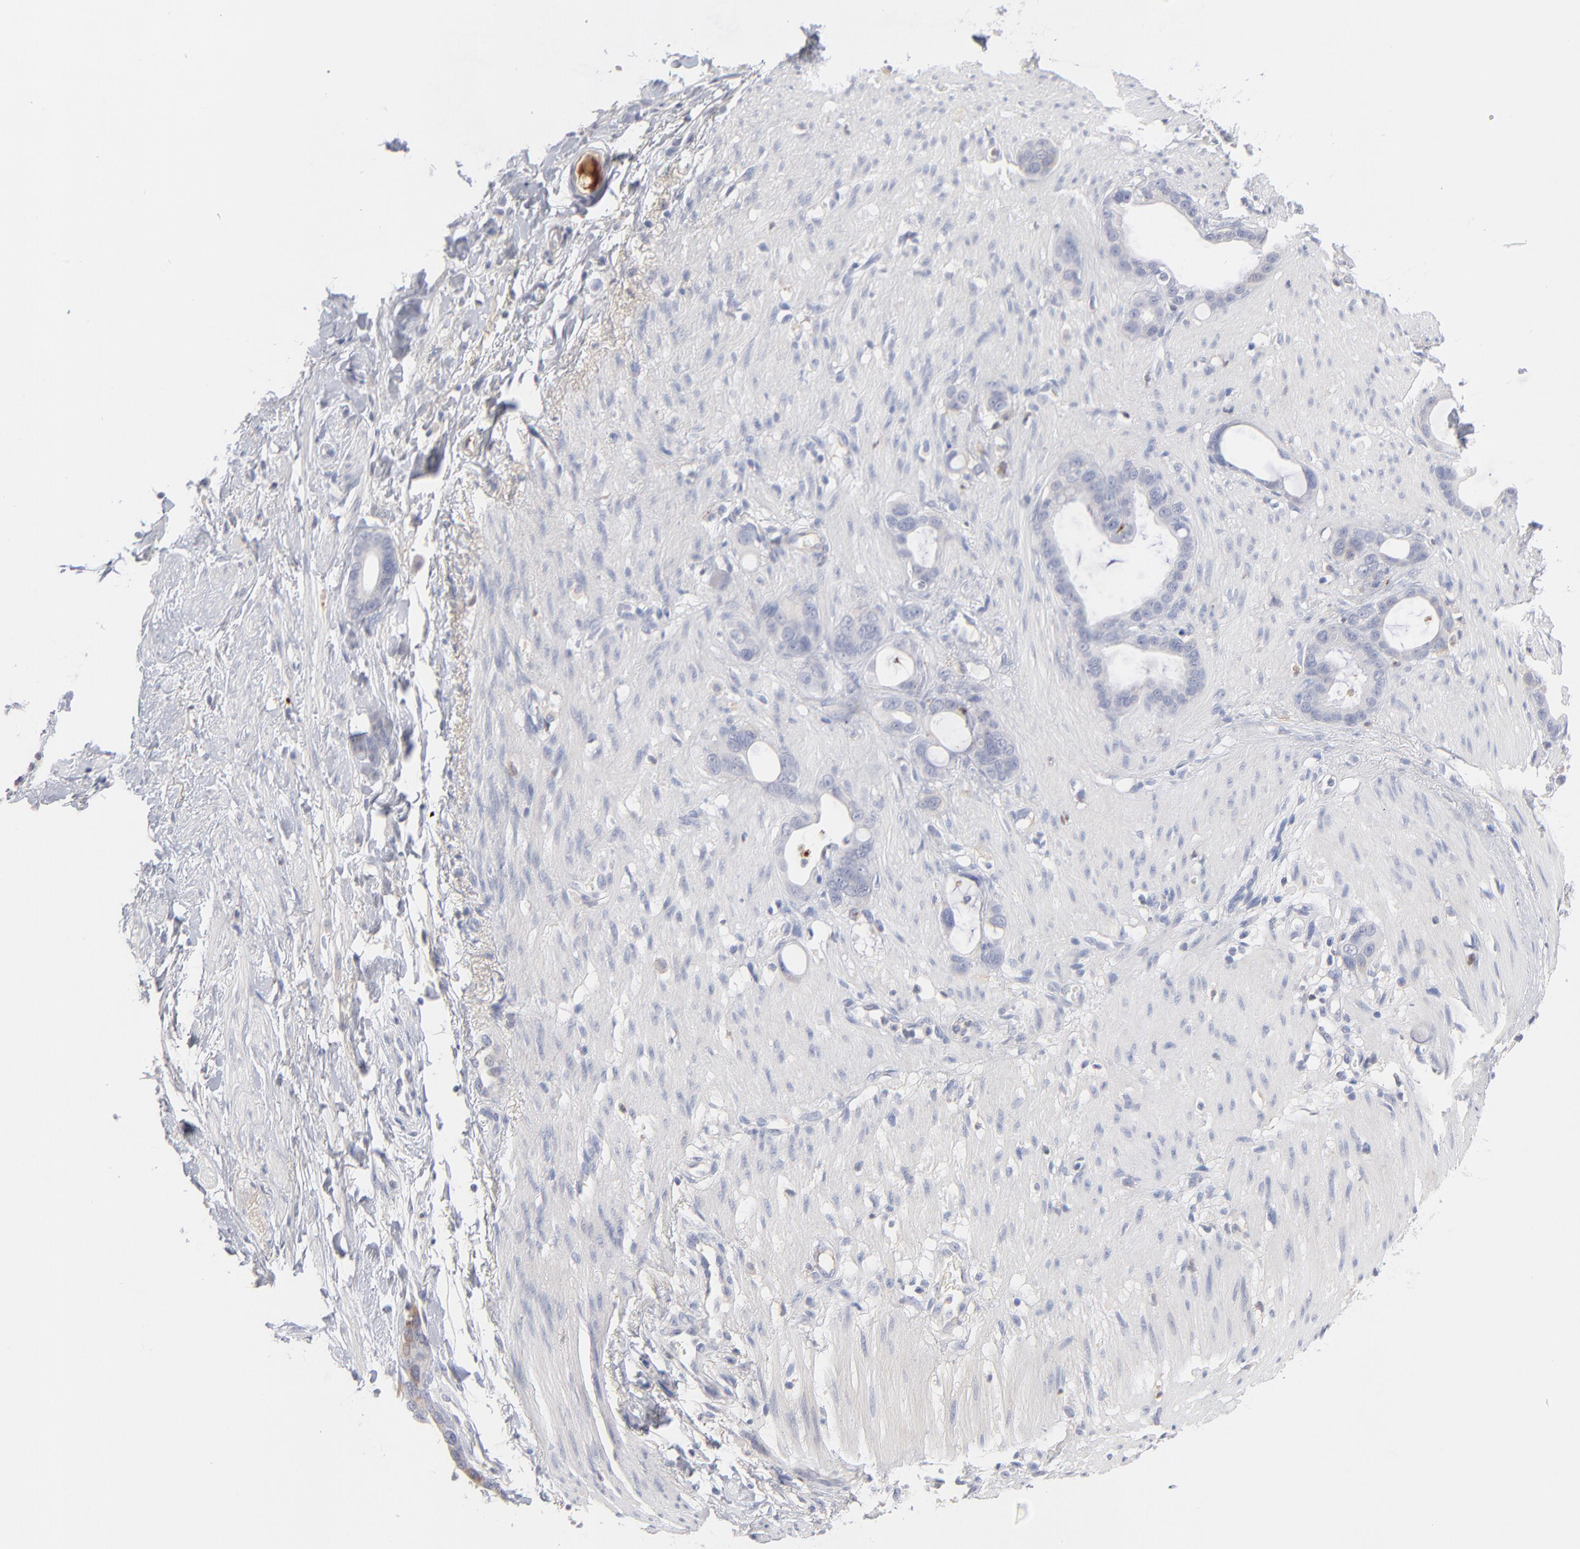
{"staining": {"intensity": "negative", "quantity": "none", "location": "none"}, "tissue": "stomach cancer", "cell_type": "Tumor cells", "image_type": "cancer", "snomed": [{"axis": "morphology", "description": "Adenocarcinoma, NOS"}, {"axis": "topography", "description": "Stomach"}], "caption": "This is a micrograph of immunohistochemistry staining of stomach cancer (adenocarcinoma), which shows no expression in tumor cells. Brightfield microscopy of immunohistochemistry (IHC) stained with DAB (brown) and hematoxylin (blue), captured at high magnification.", "gene": "F12", "patient": {"sex": "female", "age": 75}}